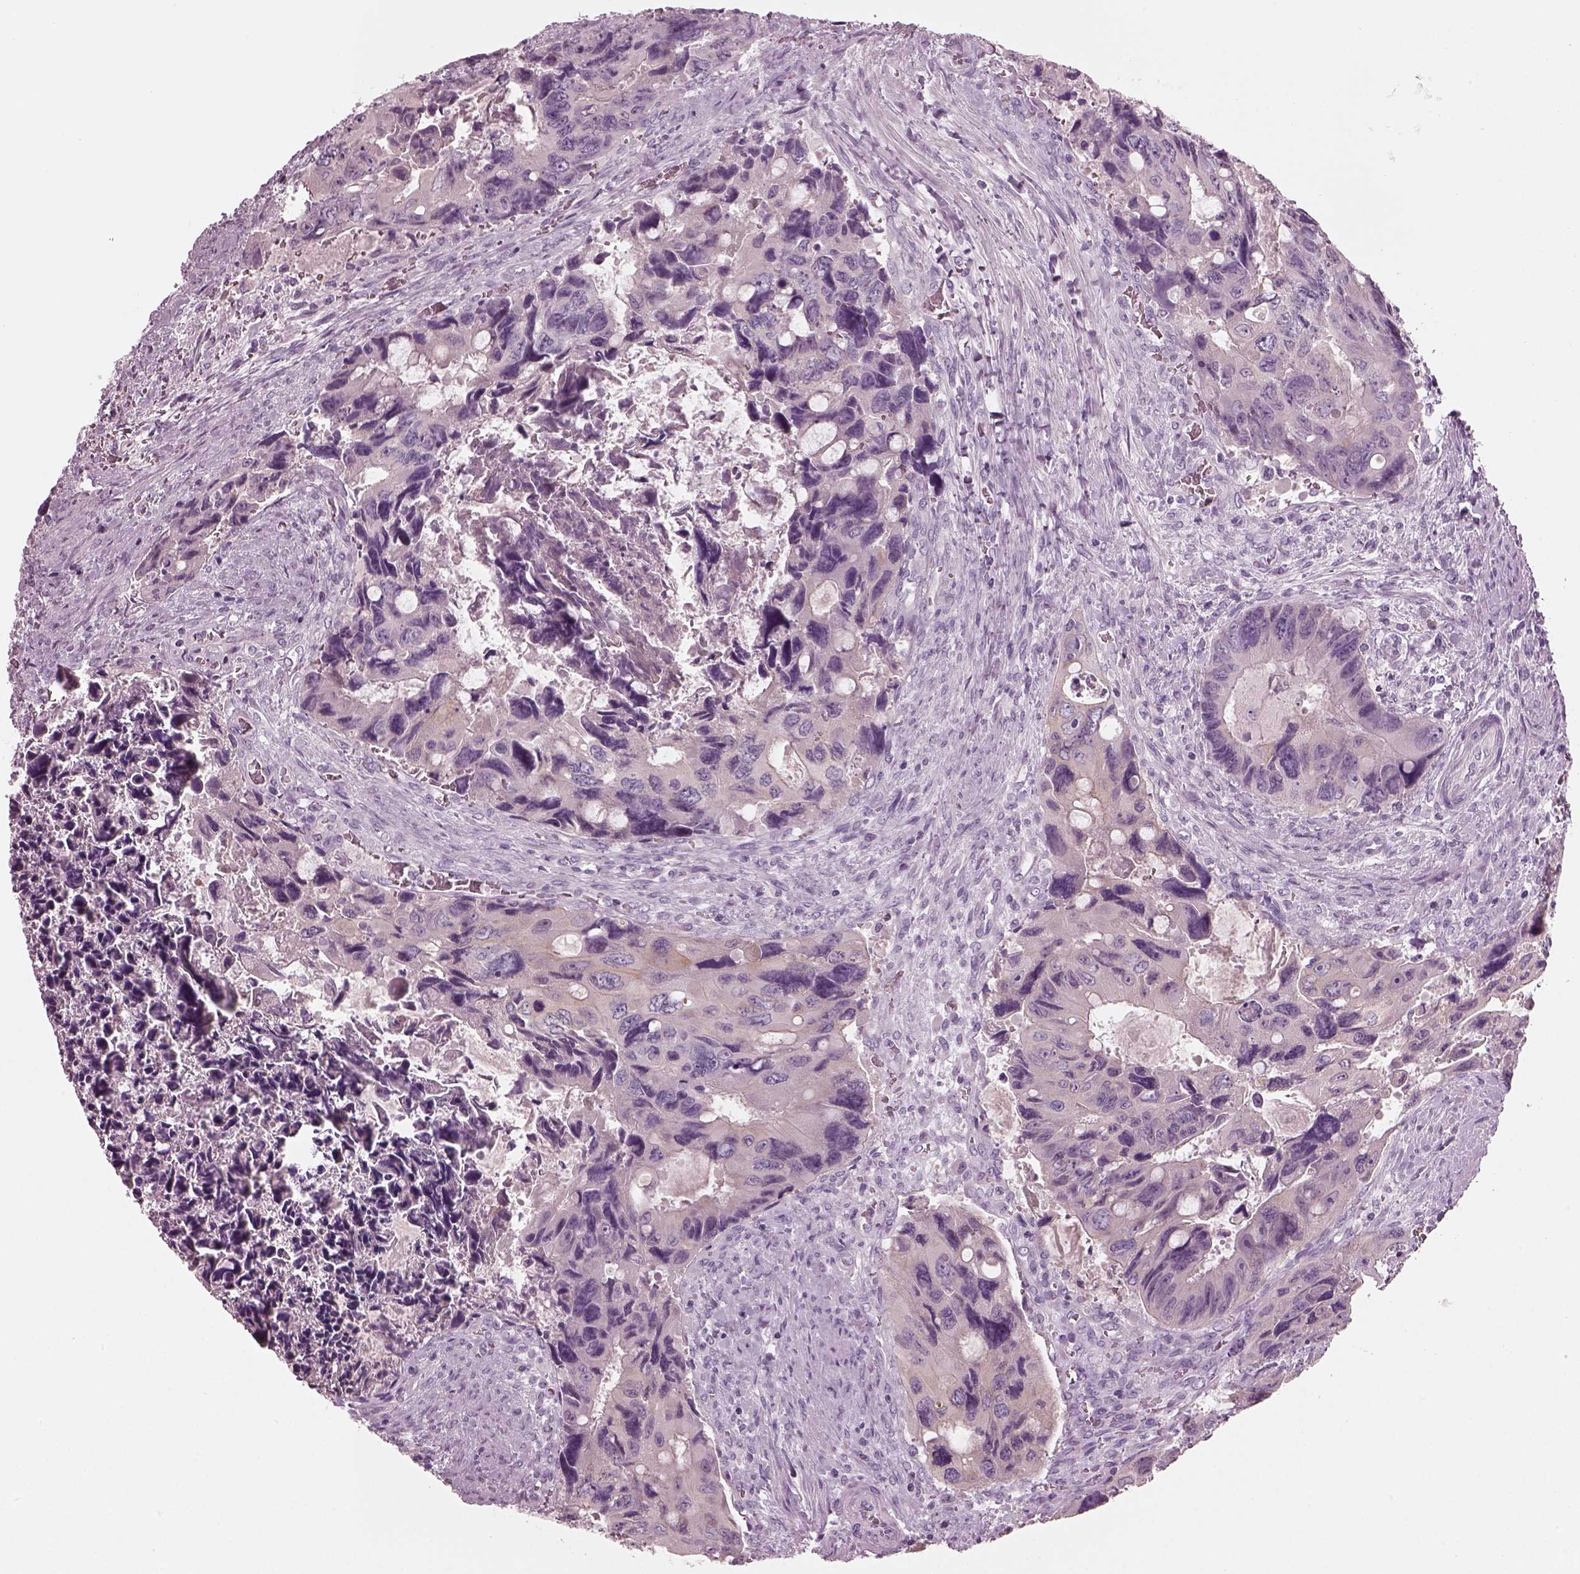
{"staining": {"intensity": "negative", "quantity": "none", "location": "none"}, "tissue": "colorectal cancer", "cell_type": "Tumor cells", "image_type": "cancer", "snomed": [{"axis": "morphology", "description": "Adenocarcinoma, NOS"}, {"axis": "topography", "description": "Rectum"}], "caption": "High power microscopy image of an immunohistochemistry image of adenocarcinoma (colorectal), revealing no significant positivity in tumor cells.", "gene": "SLC27A2", "patient": {"sex": "male", "age": 62}}